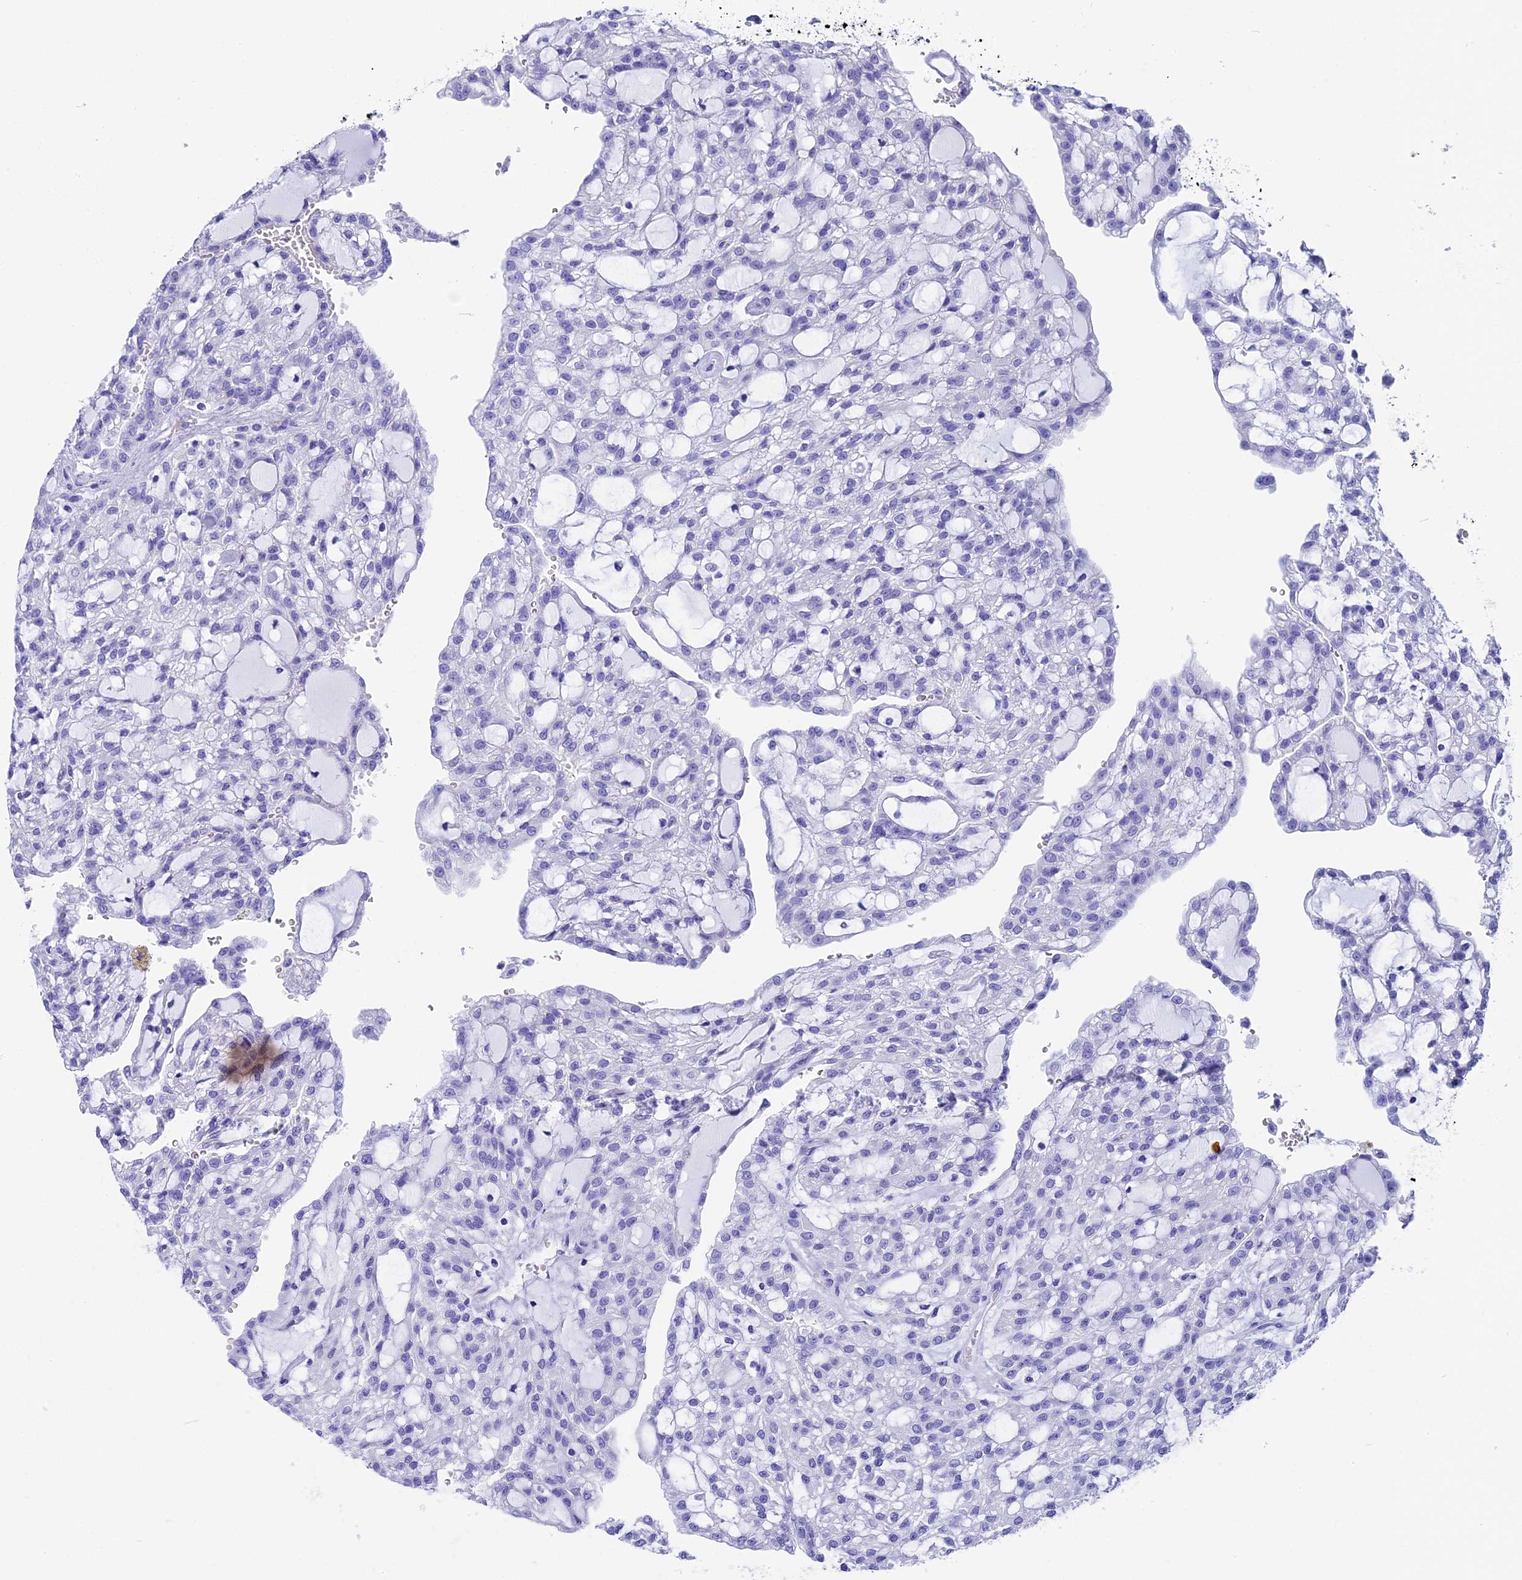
{"staining": {"intensity": "negative", "quantity": "none", "location": "none"}, "tissue": "renal cancer", "cell_type": "Tumor cells", "image_type": "cancer", "snomed": [{"axis": "morphology", "description": "Adenocarcinoma, NOS"}, {"axis": "topography", "description": "Kidney"}], "caption": "The photomicrograph exhibits no staining of tumor cells in renal adenocarcinoma.", "gene": "AP3B2", "patient": {"sex": "male", "age": 63}}